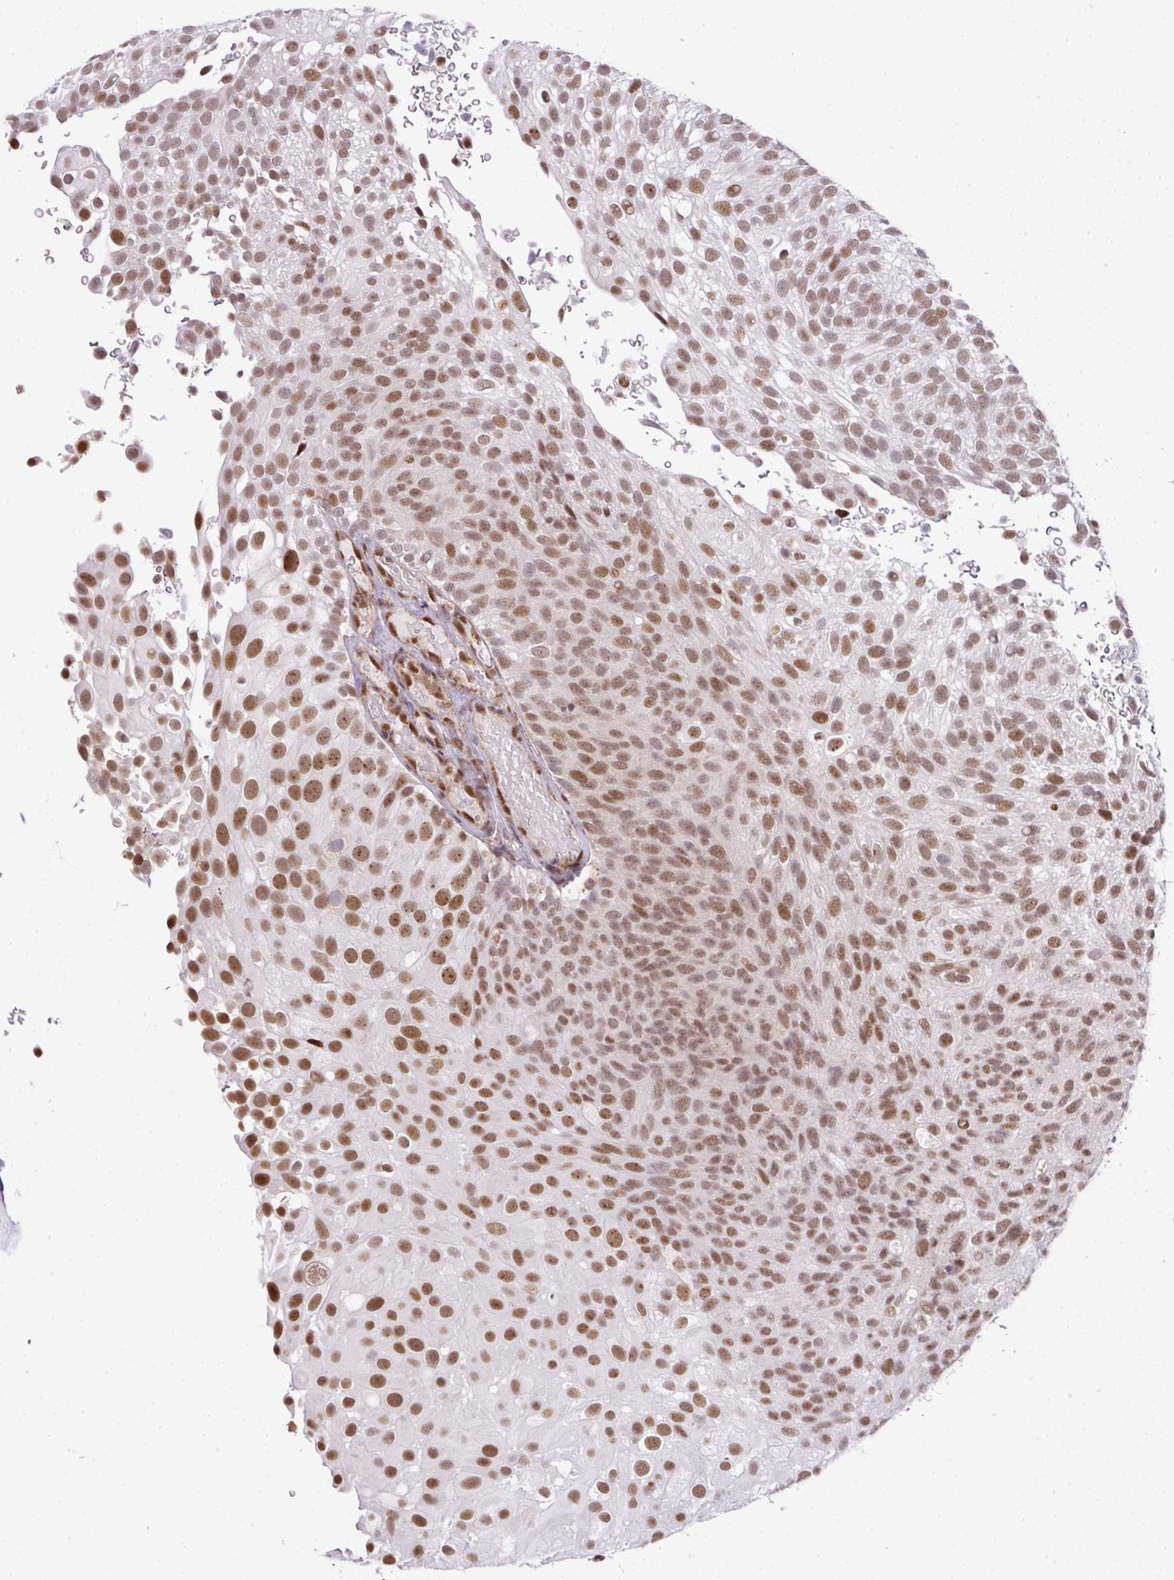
{"staining": {"intensity": "moderate", "quantity": ">75%", "location": "nuclear"}, "tissue": "urothelial cancer", "cell_type": "Tumor cells", "image_type": "cancer", "snomed": [{"axis": "morphology", "description": "Urothelial carcinoma, Low grade"}, {"axis": "topography", "description": "Urinary bladder"}], "caption": "Immunohistochemical staining of human urothelial cancer reveals moderate nuclear protein staining in approximately >75% of tumor cells. (DAB IHC, brown staining for protein, blue staining for nuclei).", "gene": "PLK1", "patient": {"sex": "male", "age": 78}}